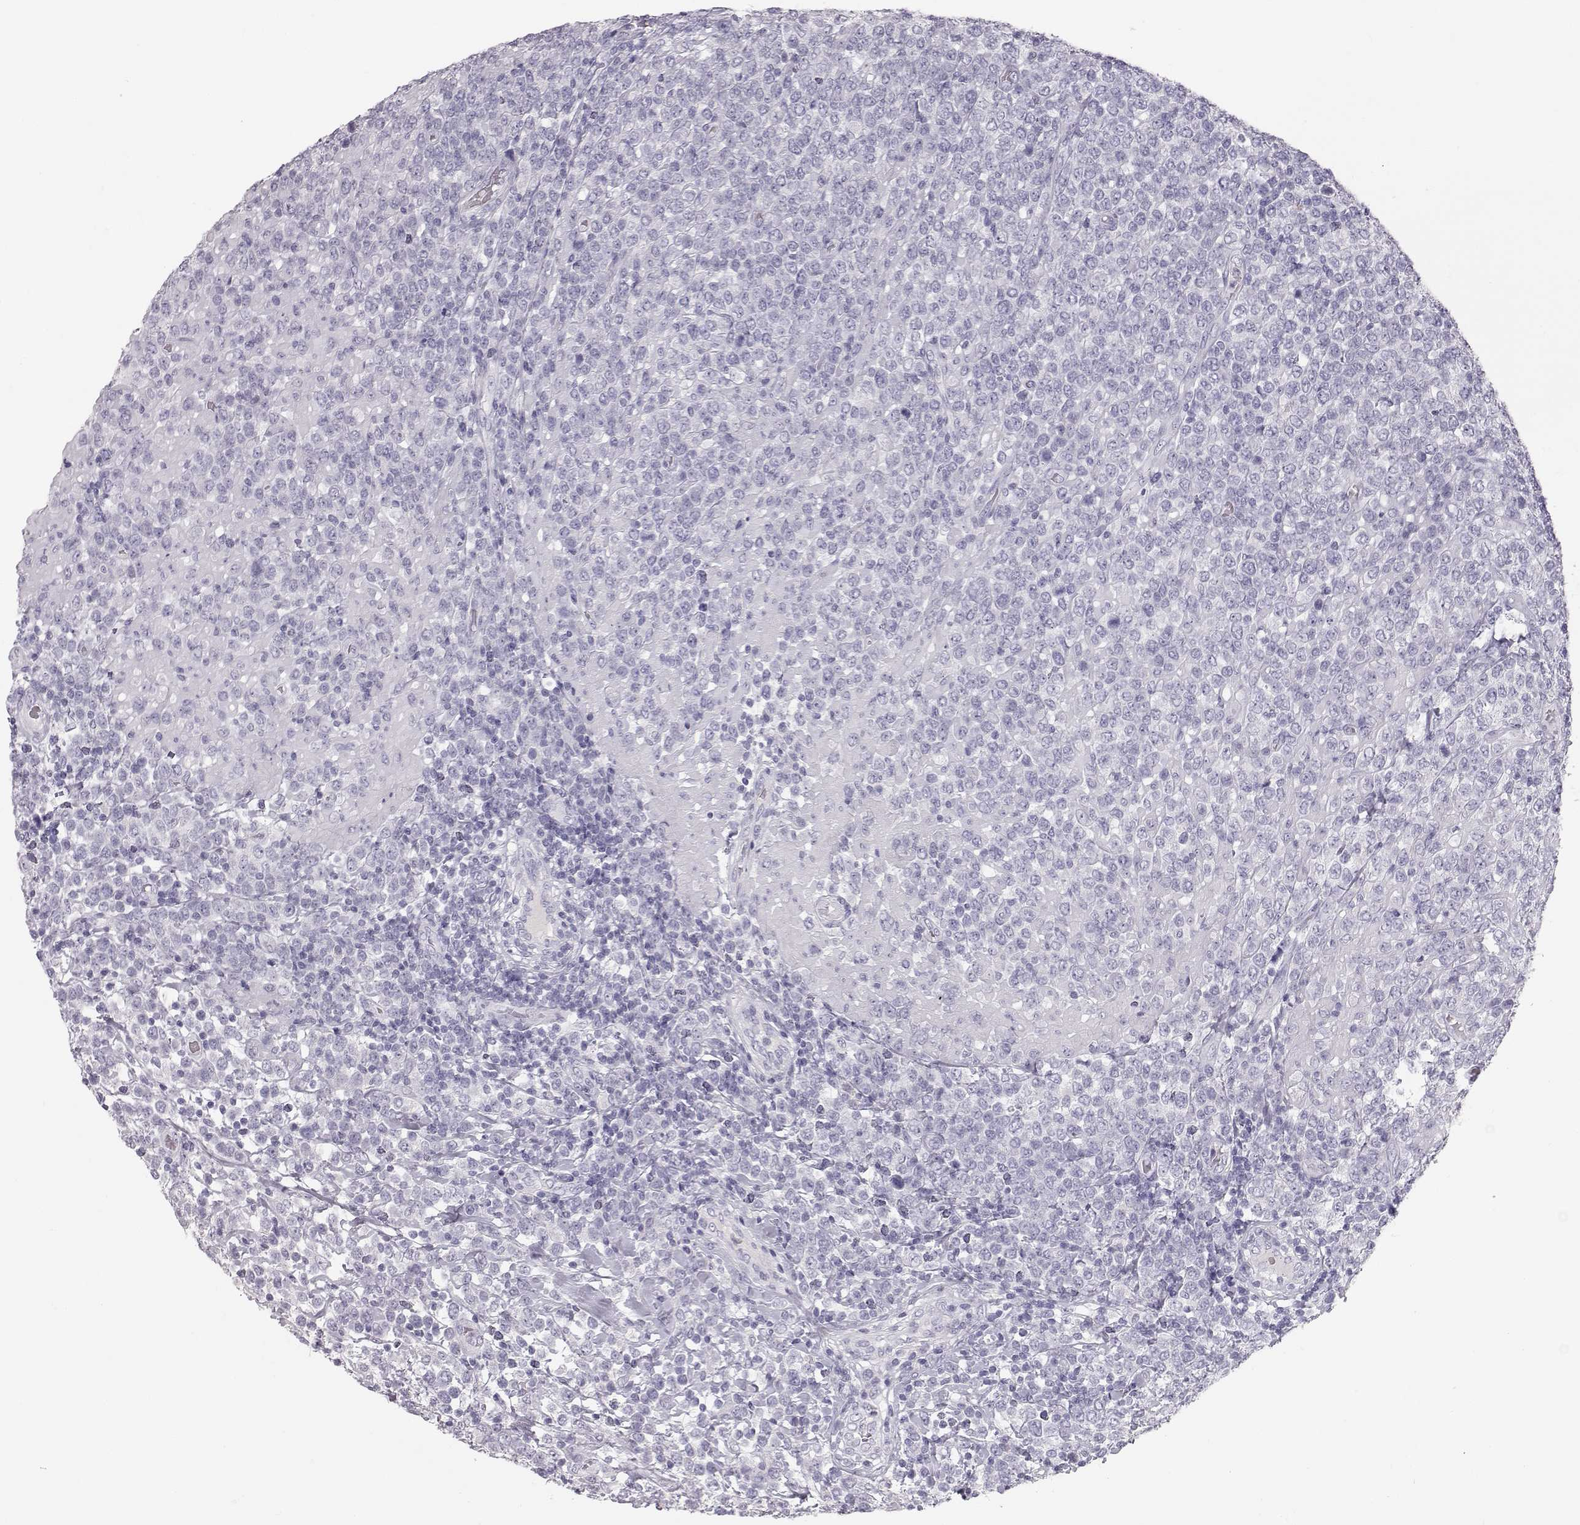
{"staining": {"intensity": "negative", "quantity": "none", "location": "none"}, "tissue": "lymphoma", "cell_type": "Tumor cells", "image_type": "cancer", "snomed": [{"axis": "morphology", "description": "Malignant lymphoma, non-Hodgkin's type, High grade"}, {"axis": "topography", "description": "Soft tissue"}], "caption": "DAB immunohistochemical staining of human malignant lymphoma, non-Hodgkin's type (high-grade) shows no significant staining in tumor cells.", "gene": "KRTAP16-1", "patient": {"sex": "female", "age": 56}}